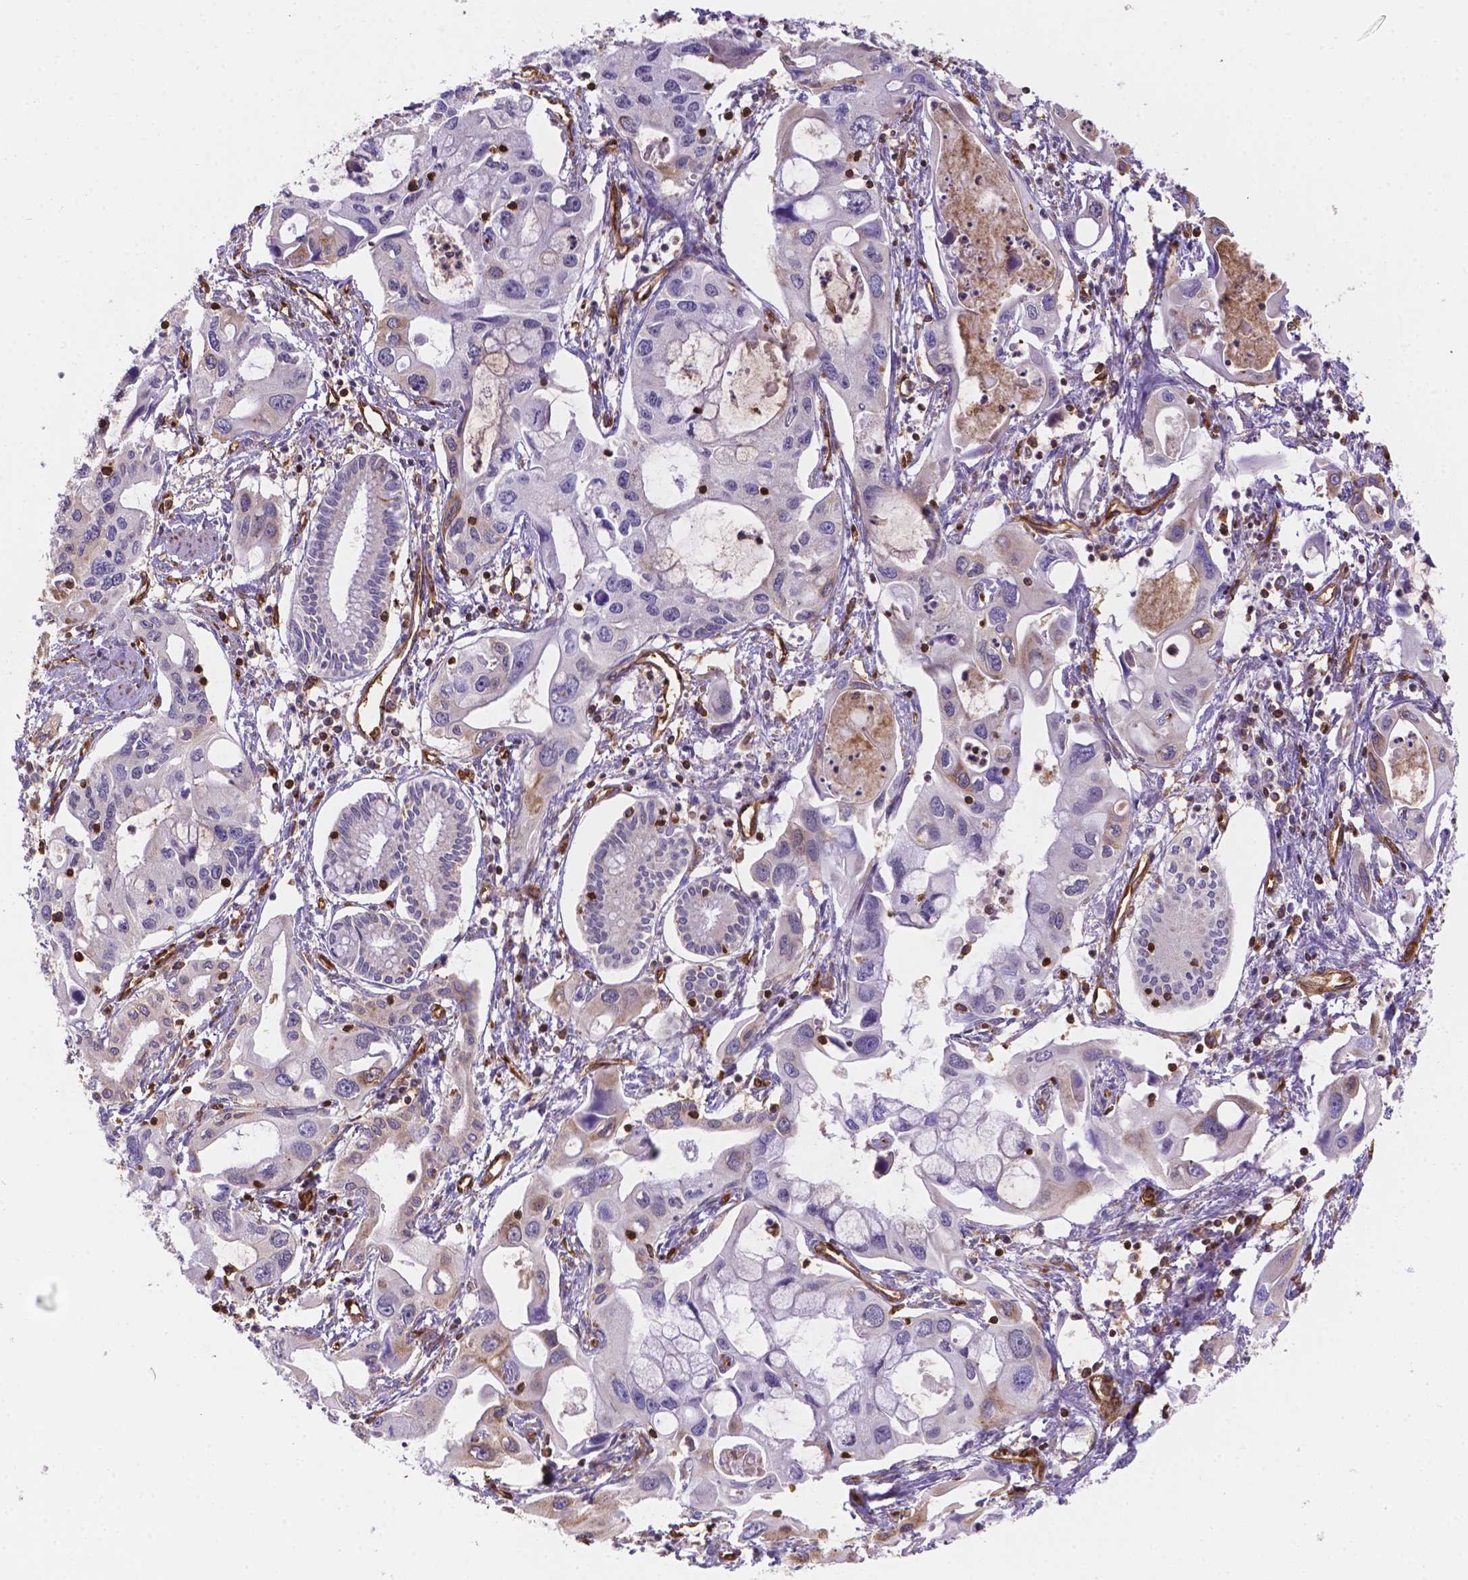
{"staining": {"intensity": "negative", "quantity": "none", "location": "none"}, "tissue": "pancreatic cancer", "cell_type": "Tumor cells", "image_type": "cancer", "snomed": [{"axis": "morphology", "description": "Adenocarcinoma, NOS"}, {"axis": "topography", "description": "Pancreas"}], "caption": "Pancreatic cancer was stained to show a protein in brown. There is no significant staining in tumor cells.", "gene": "DMWD", "patient": {"sex": "male", "age": 60}}